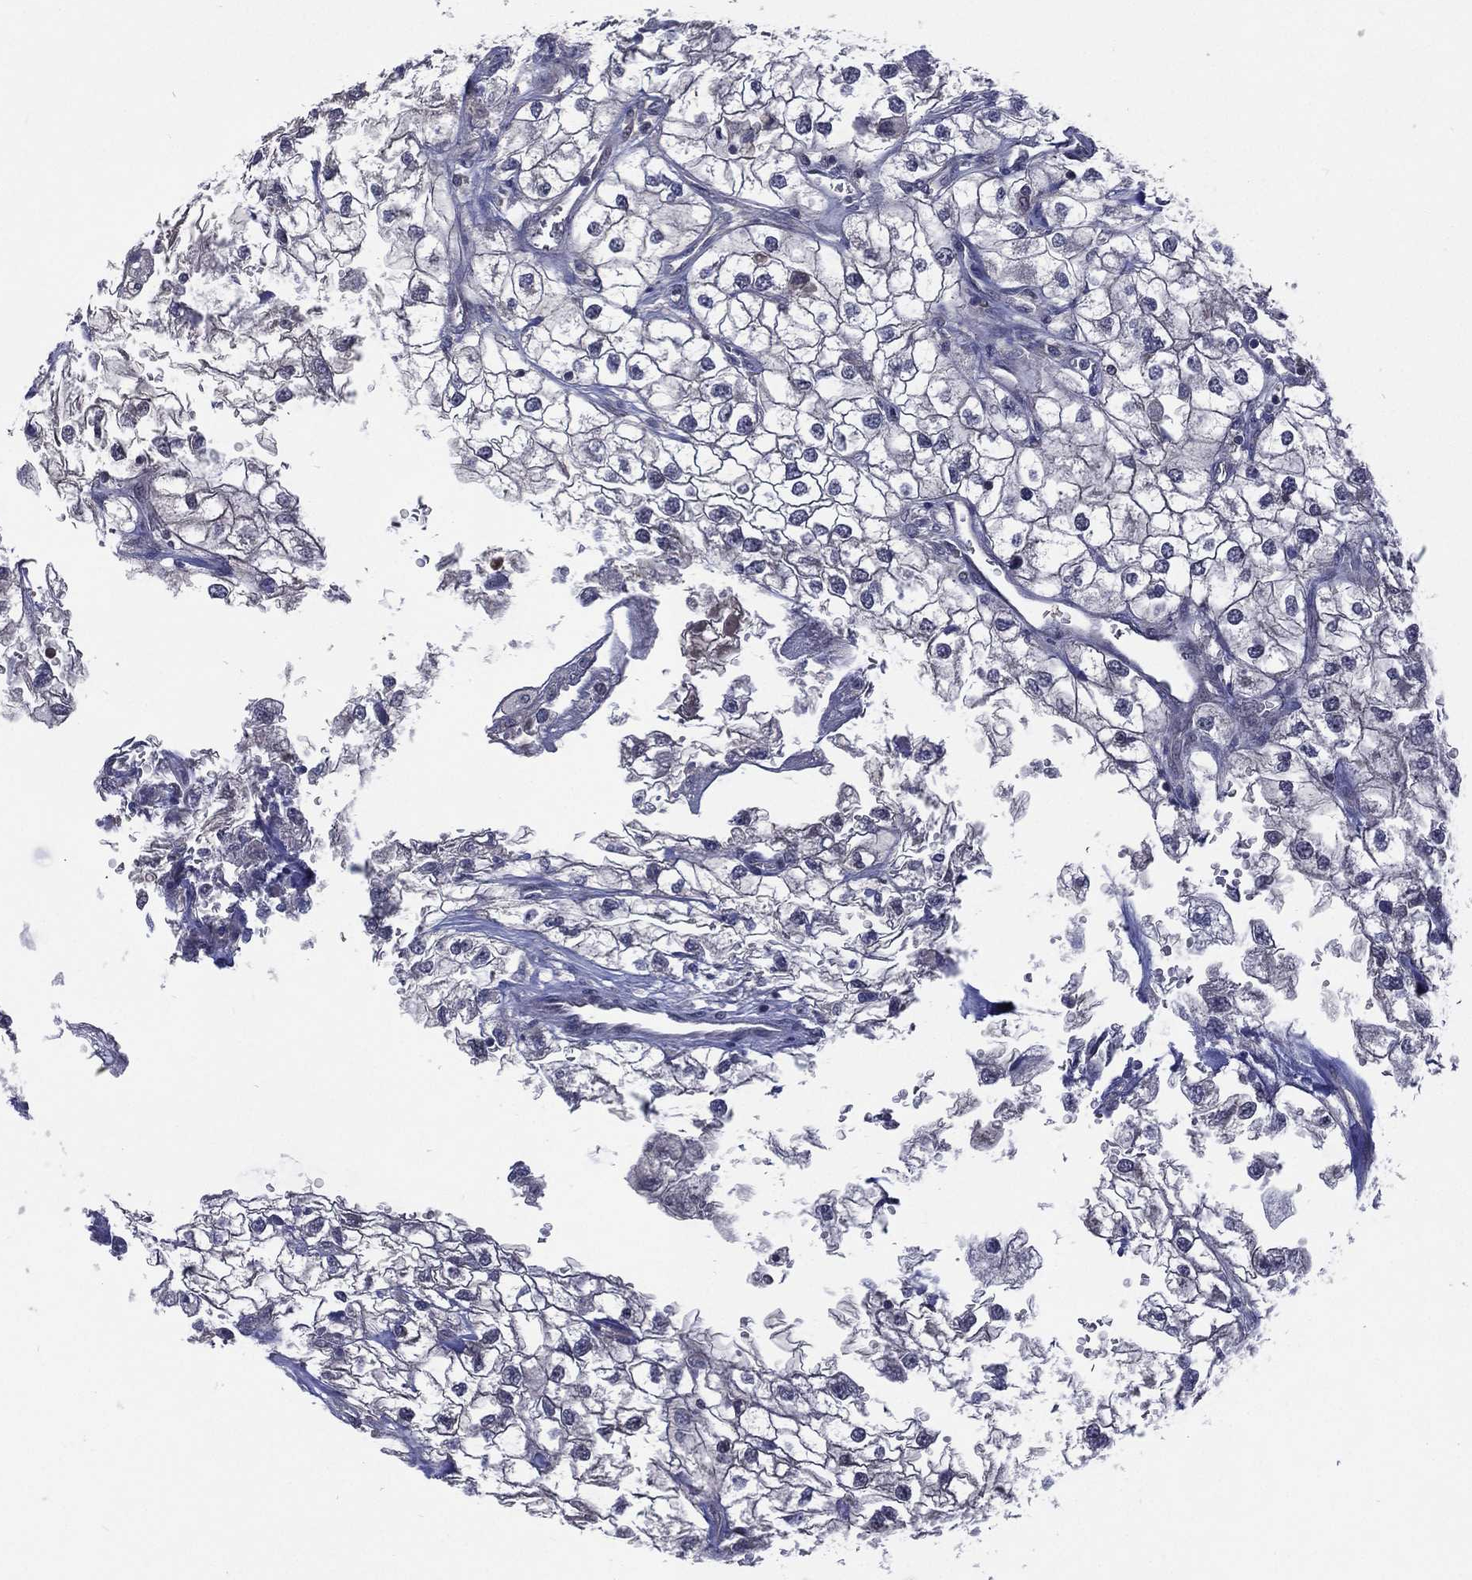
{"staining": {"intensity": "negative", "quantity": "none", "location": "none"}, "tissue": "renal cancer", "cell_type": "Tumor cells", "image_type": "cancer", "snomed": [{"axis": "morphology", "description": "Adenocarcinoma, NOS"}, {"axis": "topography", "description": "Kidney"}], "caption": "Tumor cells show no significant protein expression in renal cancer.", "gene": "MTAP", "patient": {"sex": "male", "age": 59}}